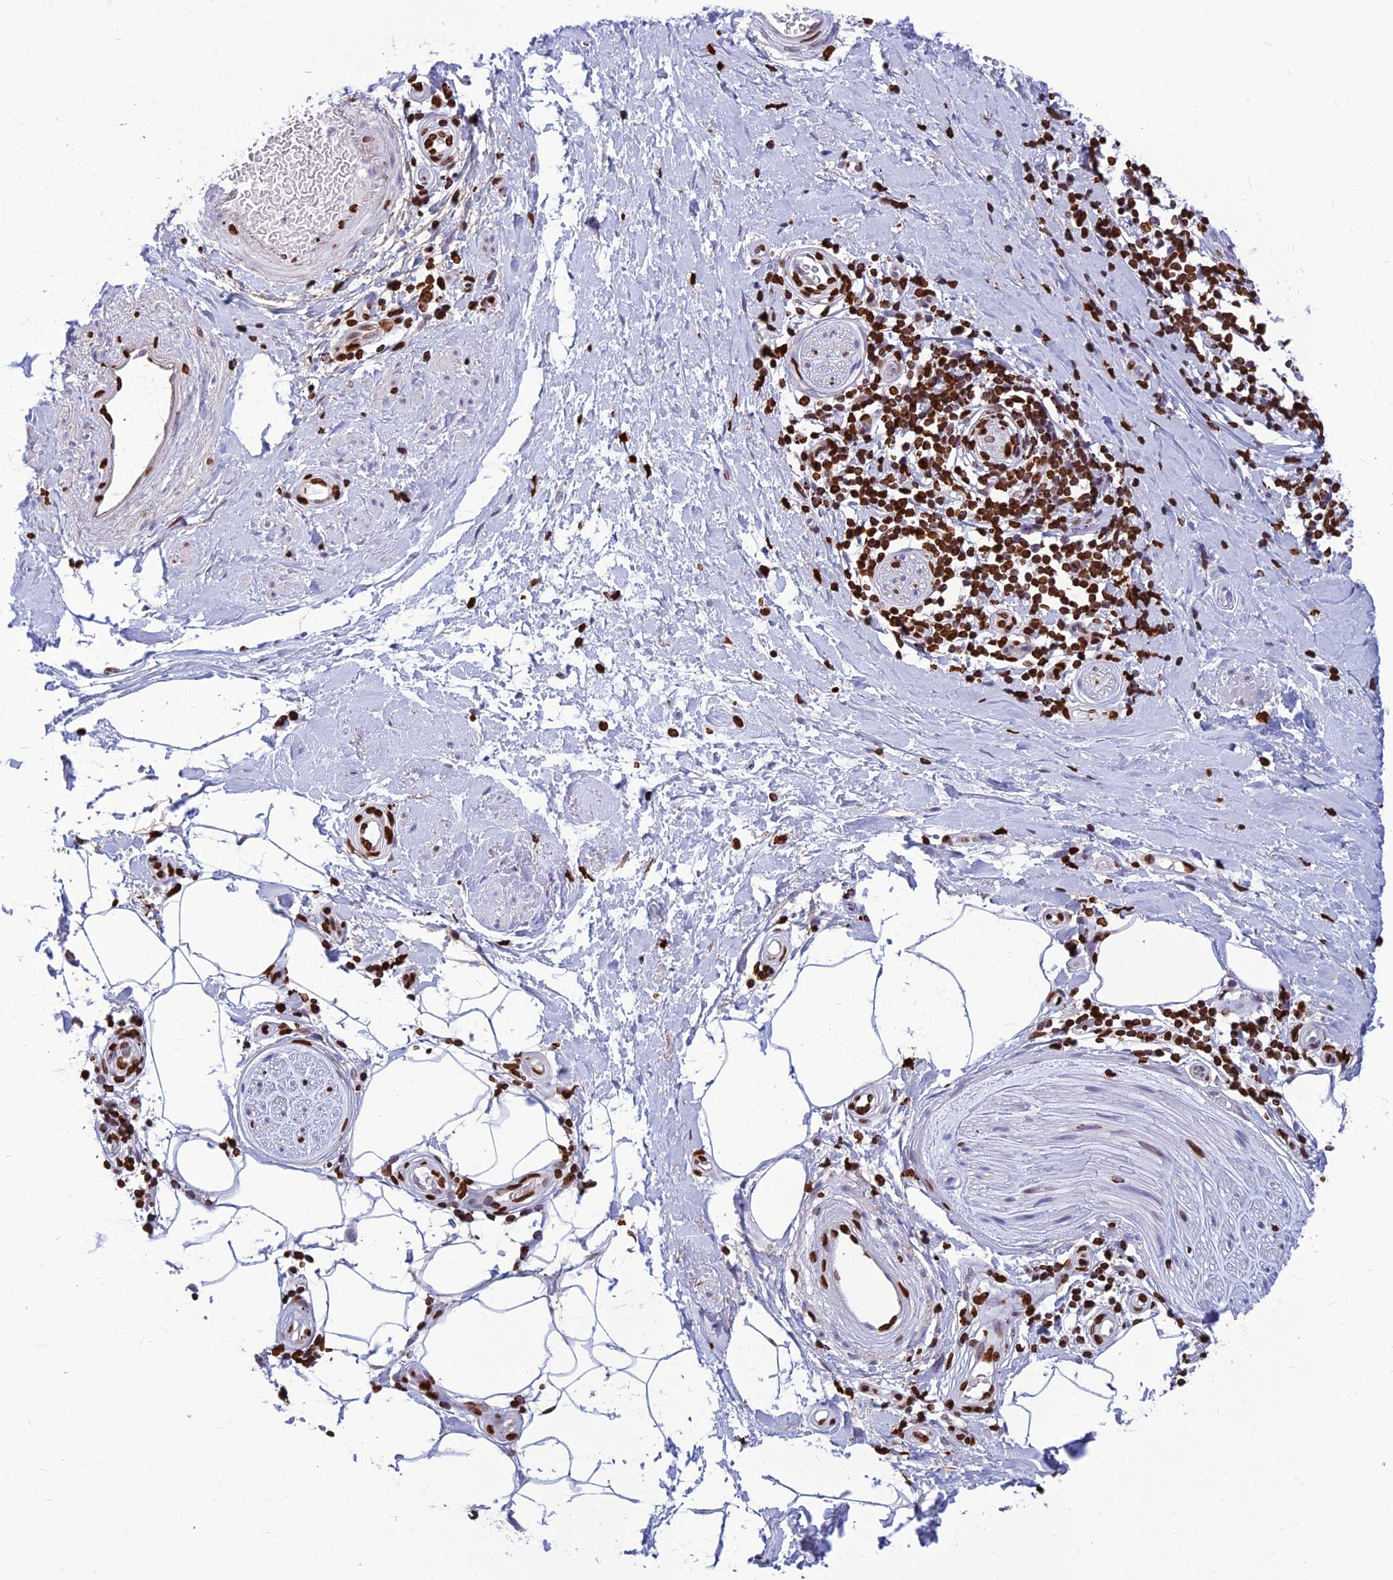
{"staining": {"intensity": "negative", "quantity": "none", "location": "none"}, "tissue": "adipose tissue", "cell_type": "Adipocytes", "image_type": "normal", "snomed": [{"axis": "morphology", "description": "Normal tissue, NOS"}, {"axis": "topography", "description": "Soft tissue"}, {"axis": "topography", "description": "Adipose tissue"}, {"axis": "topography", "description": "Vascular tissue"}, {"axis": "topography", "description": "Peripheral nerve tissue"}], "caption": "An immunohistochemistry micrograph of benign adipose tissue is shown. There is no staining in adipocytes of adipose tissue. (DAB (3,3'-diaminobenzidine) IHC, high magnification).", "gene": "AKAP17A", "patient": {"sex": "male", "age": 74}}